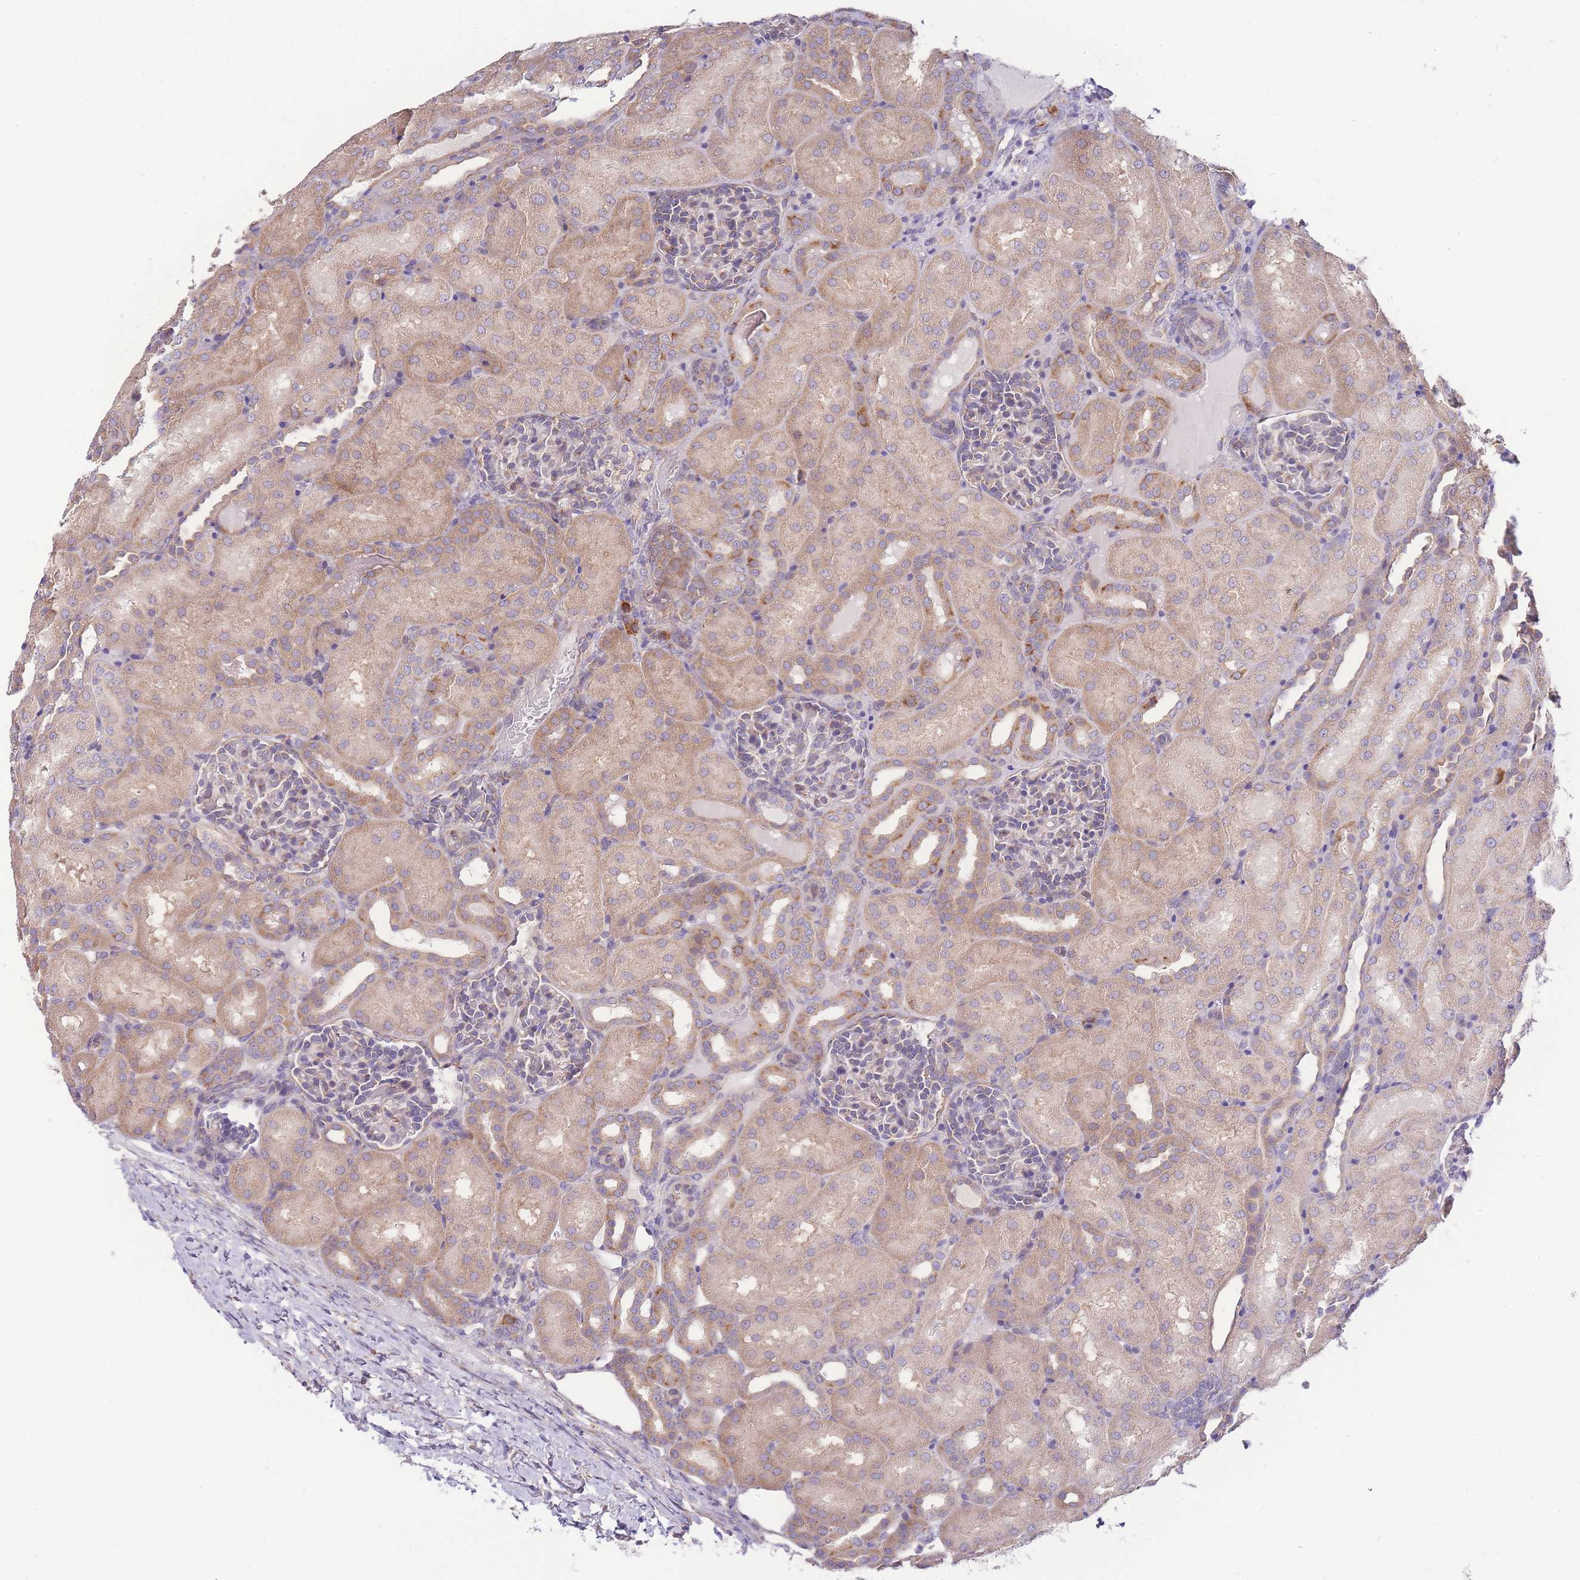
{"staining": {"intensity": "weak", "quantity": "<25%", "location": "cytoplasmic/membranous"}, "tissue": "kidney", "cell_type": "Cells in glomeruli", "image_type": "normal", "snomed": [{"axis": "morphology", "description": "Normal tissue, NOS"}, {"axis": "topography", "description": "Kidney"}], "caption": "High magnification brightfield microscopy of benign kidney stained with DAB (3,3'-diaminobenzidine) (brown) and counterstained with hematoxylin (blue): cells in glomeruli show no significant positivity. Brightfield microscopy of immunohistochemistry (IHC) stained with DAB (3,3'-diaminobenzidine) (brown) and hematoxylin (blue), captured at high magnification.", "gene": "BEX1", "patient": {"sex": "male", "age": 1}}